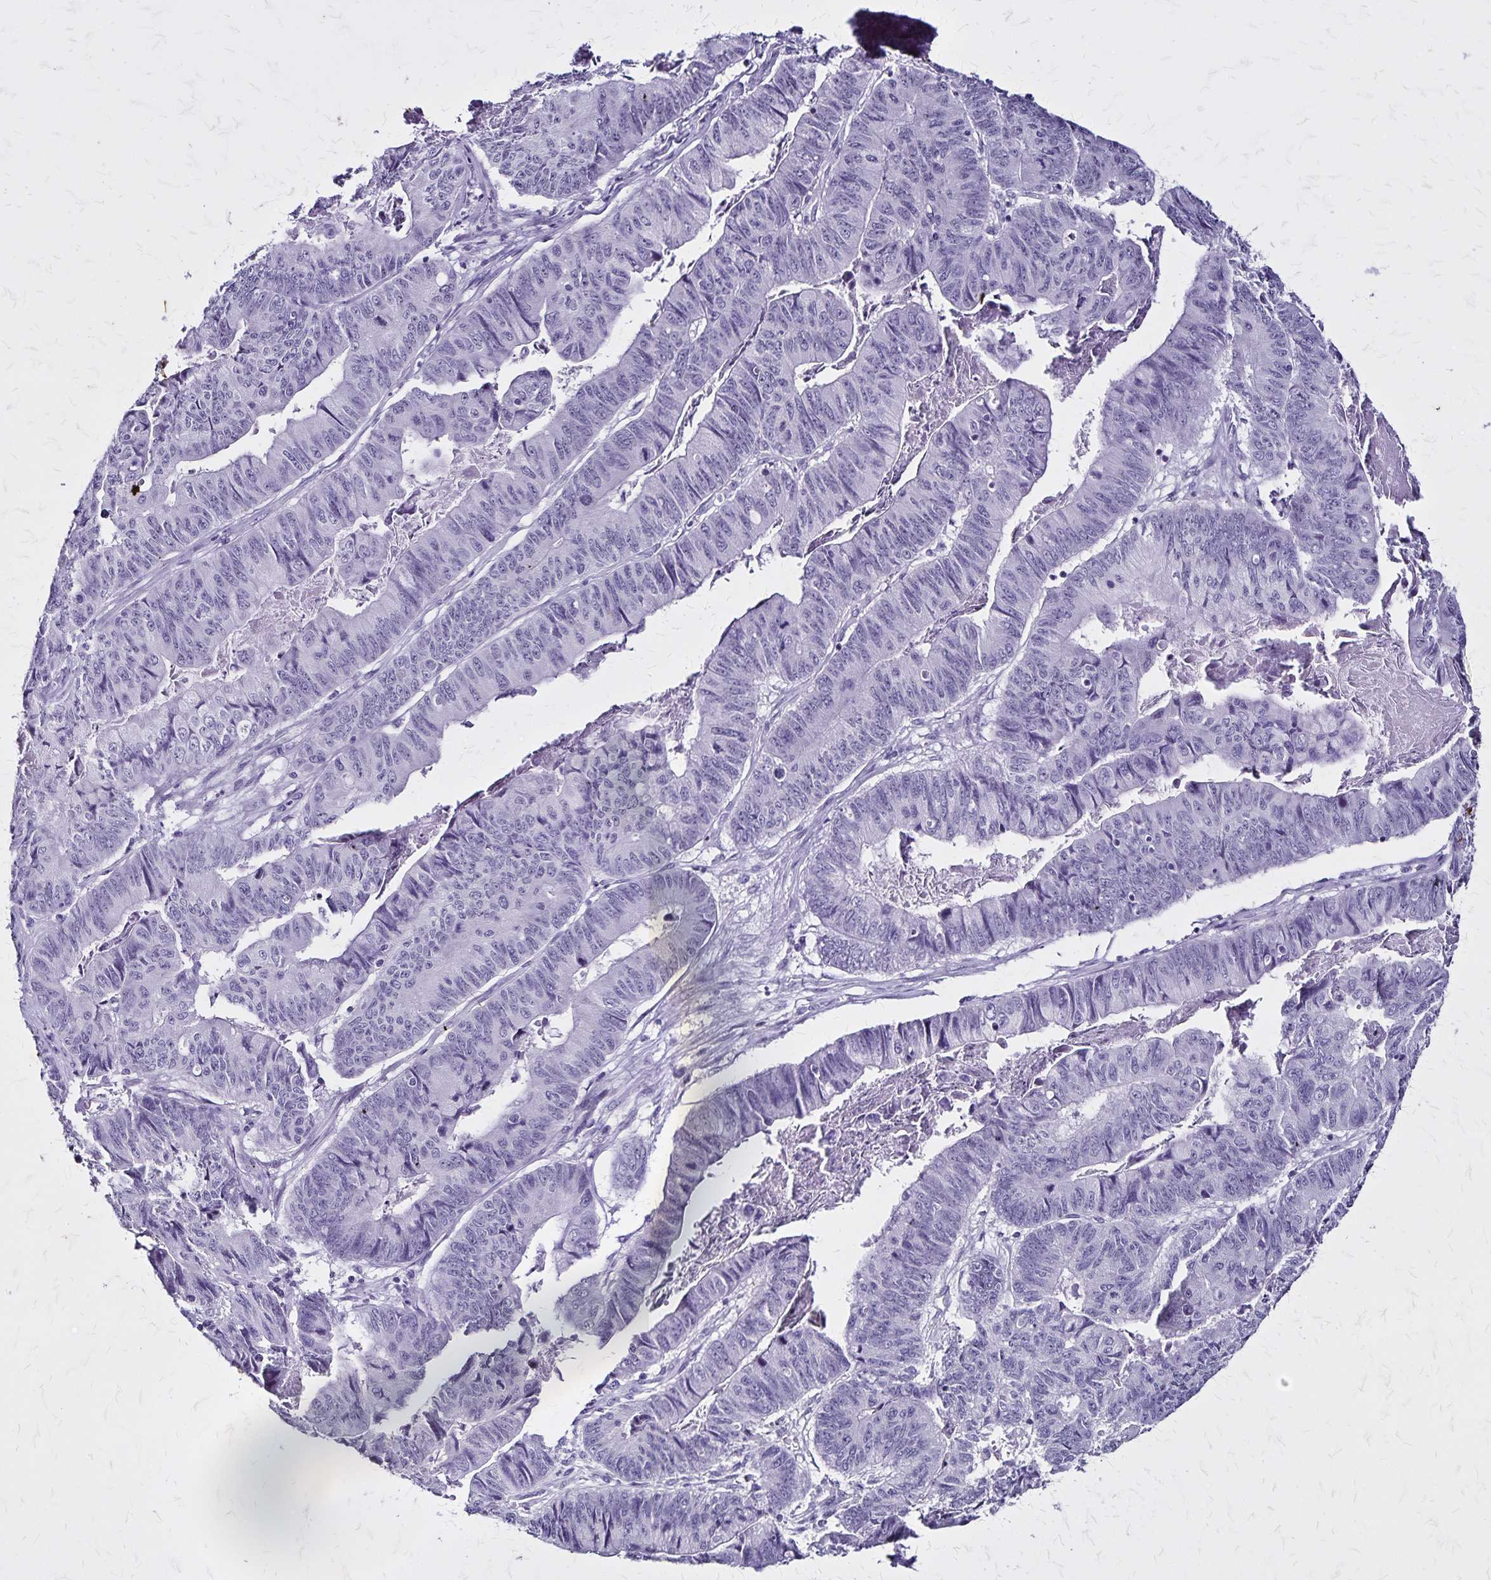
{"staining": {"intensity": "negative", "quantity": "none", "location": "none"}, "tissue": "stomach cancer", "cell_type": "Tumor cells", "image_type": "cancer", "snomed": [{"axis": "morphology", "description": "Adenocarcinoma, NOS"}, {"axis": "topography", "description": "Stomach, lower"}], "caption": "Stomach adenocarcinoma was stained to show a protein in brown. There is no significant positivity in tumor cells.", "gene": "KRT2", "patient": {"sex": "male", "age": 77}}